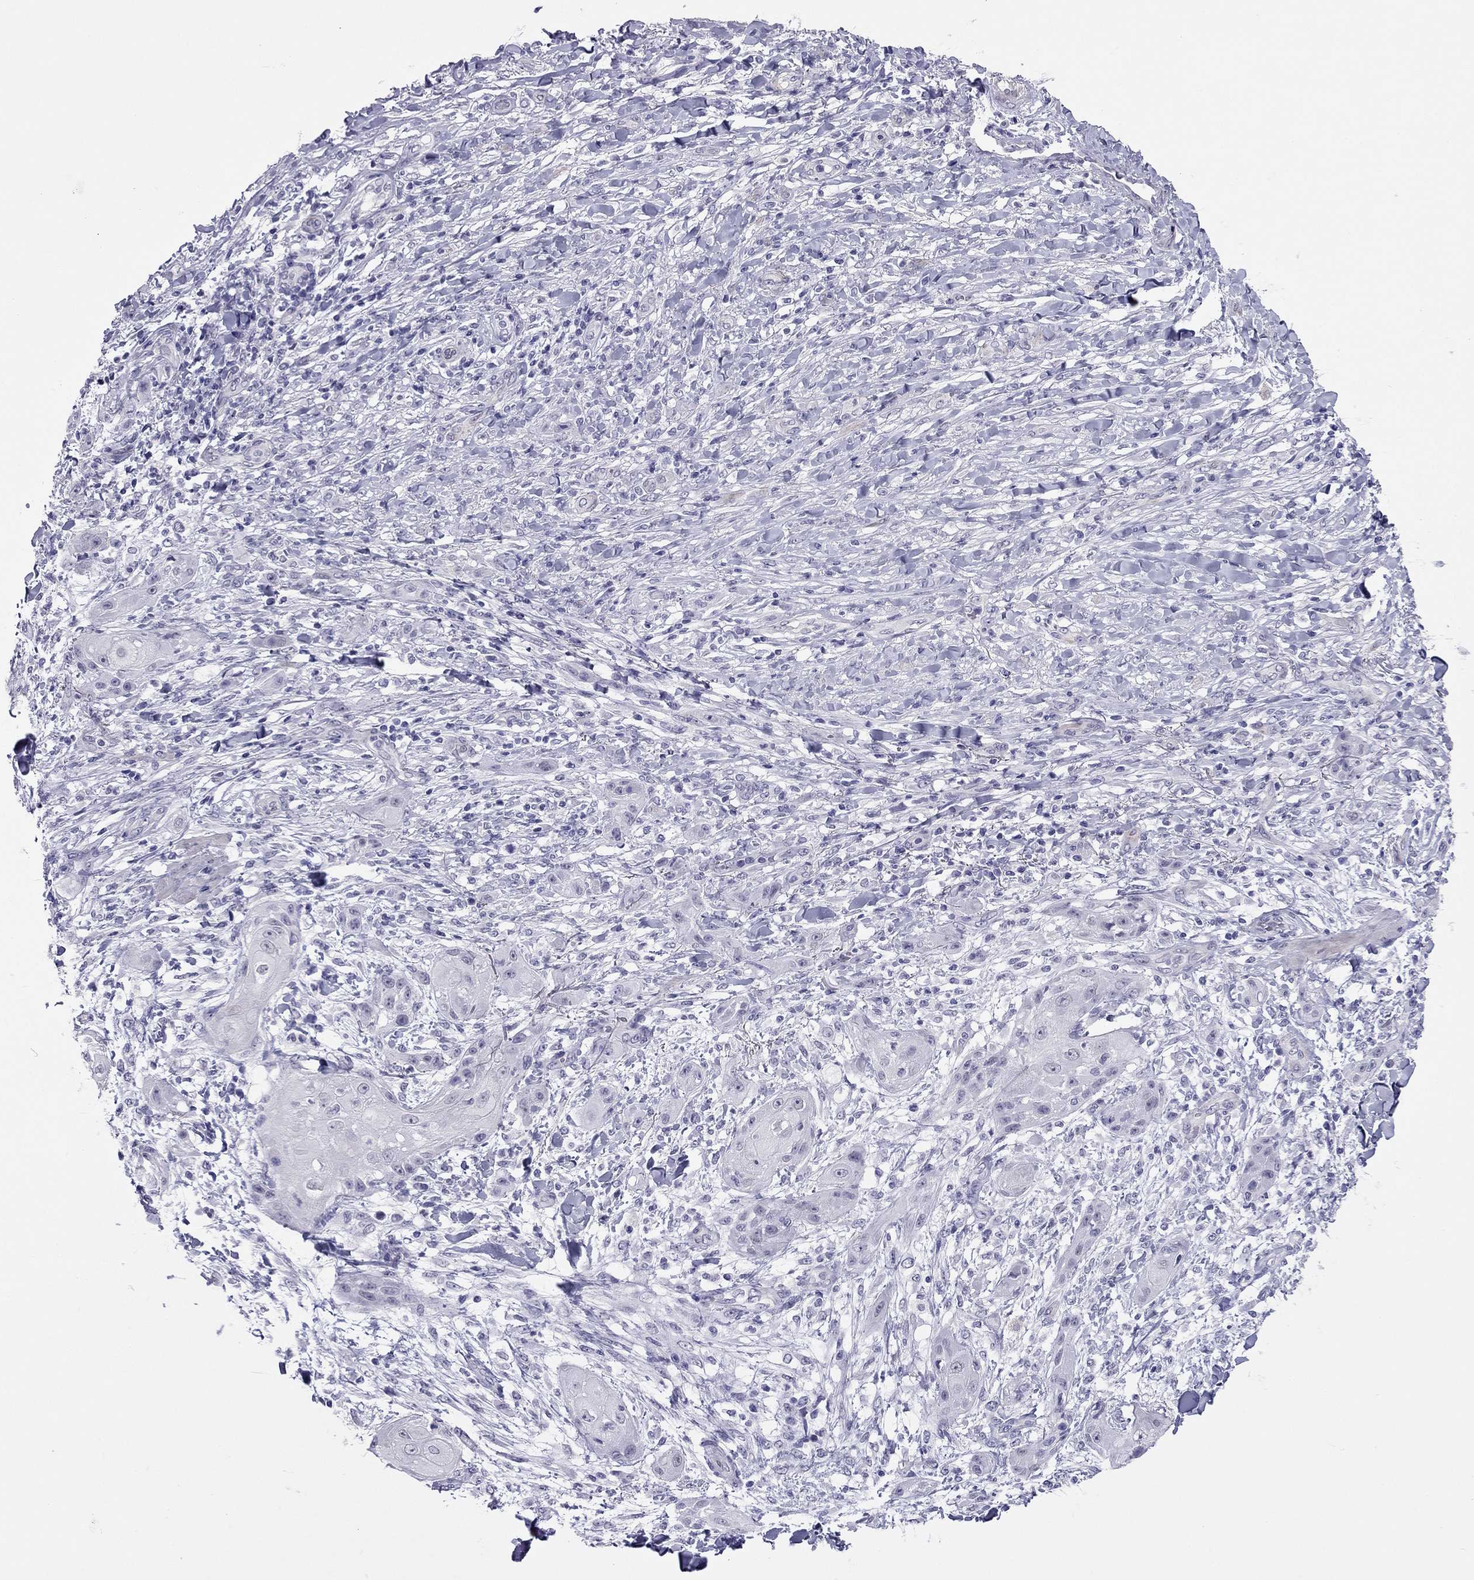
{"staining": {"intensity": "negative", "quantity": "none", "location": "none"}, "tissue": "skin cancer", "cell_type": "Tumor cells", "image_type": "cancer", "snomed": [{"axis": "morphology", "description": "Squamous cell carcinoma, NOS"}, {"axis": "topography", "description": "Skin"}], "caption": "Immunohistochemistry (IHC) histopathology image of neoplastic tissue: skin cancer (squamous cell carcinoma) stained with DAB (3,3'-diaminobenzidine) displays no significant protein staining in tumor cells. The staining was performed using DAB (3,3'-diaminobenzidine) to visualize the protein expression in brown, while the nuclei were stained in blue with hematoxylin (Magnification: 20x).", "gene": "CROCC2", "patient": {"sex": "male", "age": 62}}